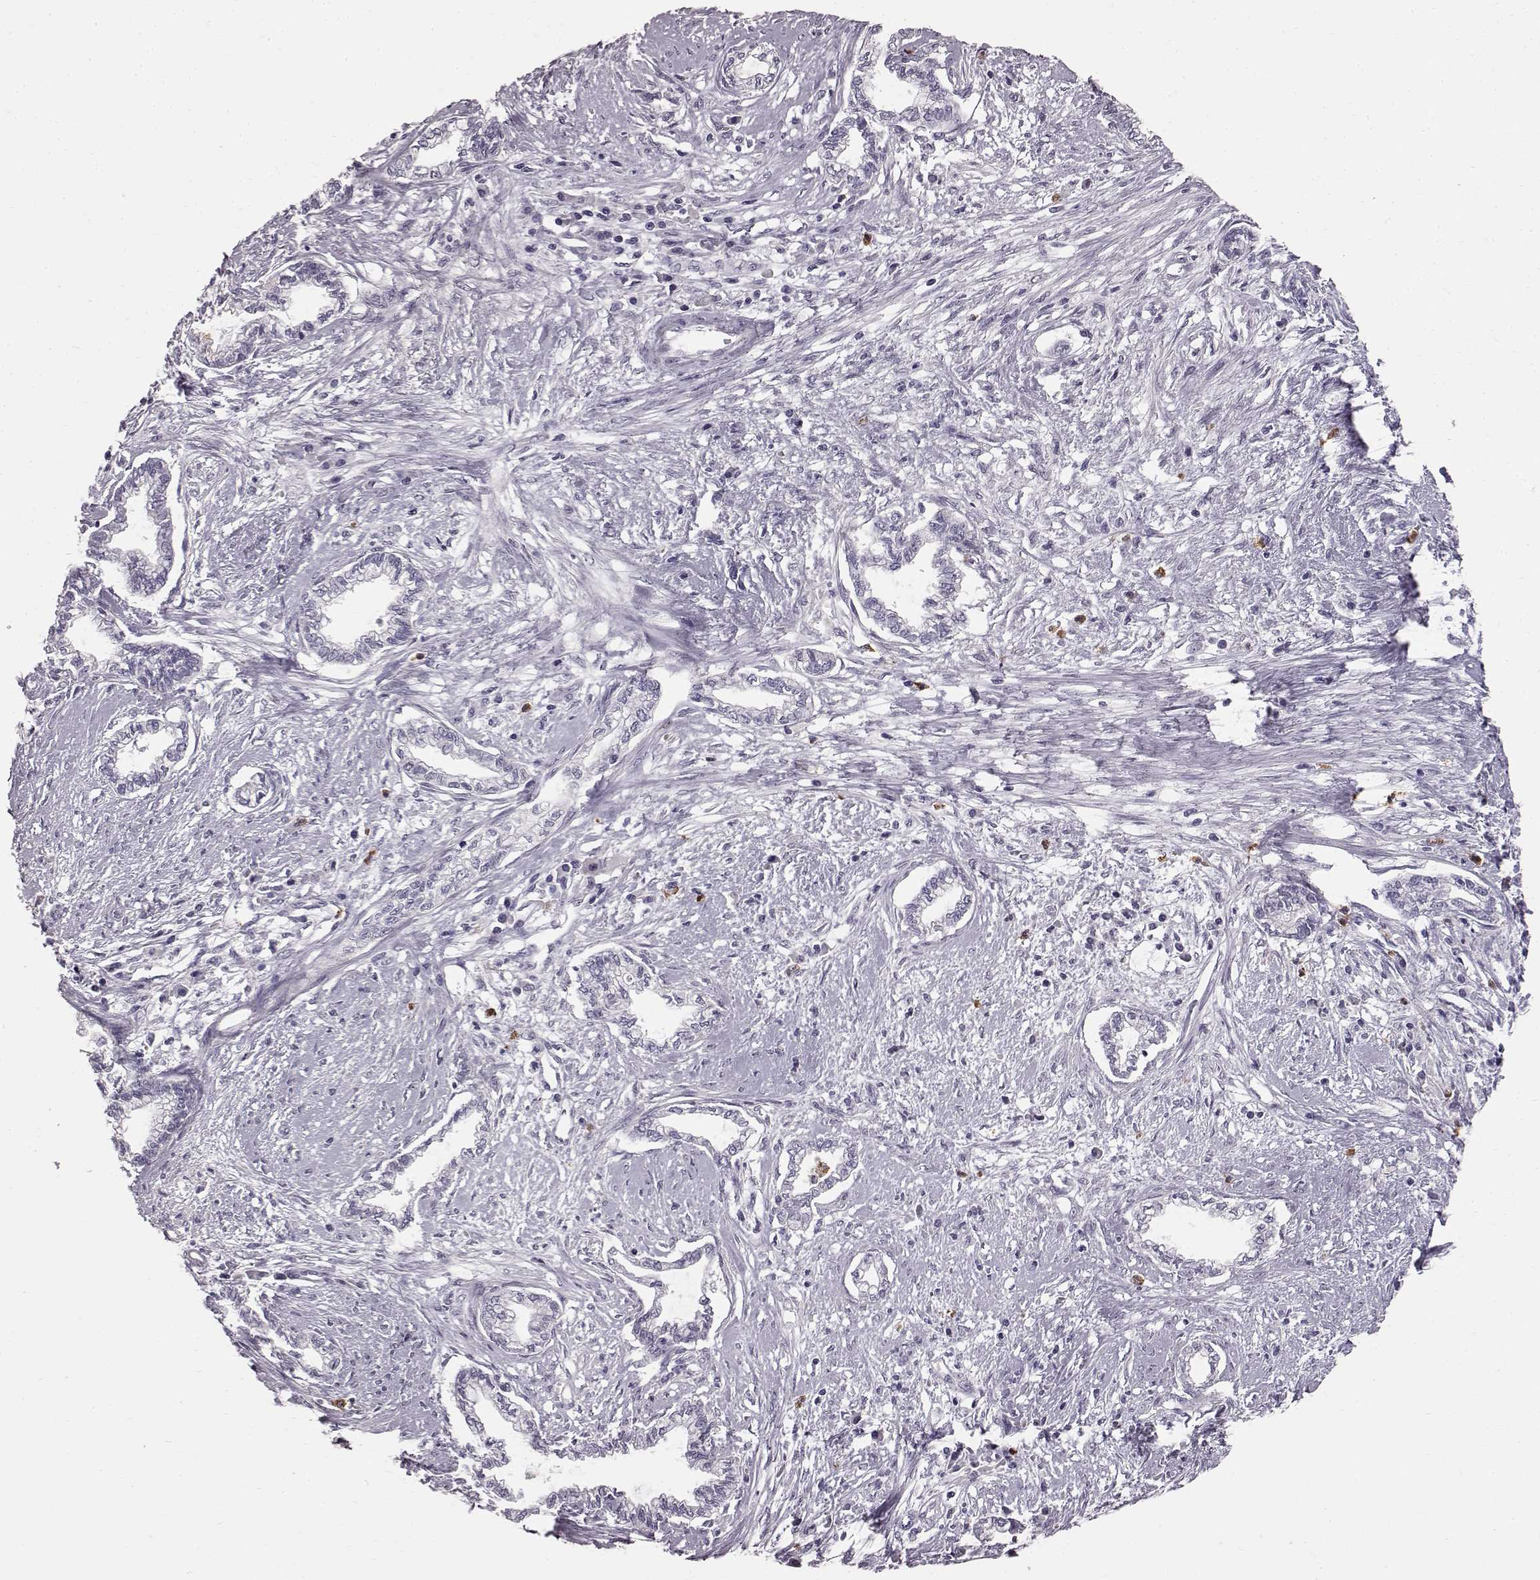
{"staining": {"intensity": "negative", "quantity": "none", "location": "none"}, "tissue": "cervical cancer", "cell_type": "Tumor cells", "image_type": "cancer", "snomed": [{"axis": "morphology", "description": "Adenocarcinoma, NOS"}, {"axis": "topography", "description": "Cervix"}], "caption": "A histopathology image of human adenocarcinoma (cervical) is negative for staining in tumor cells.", "gene": "FUT4", "patient": {"sex": "female", "age": 62}}